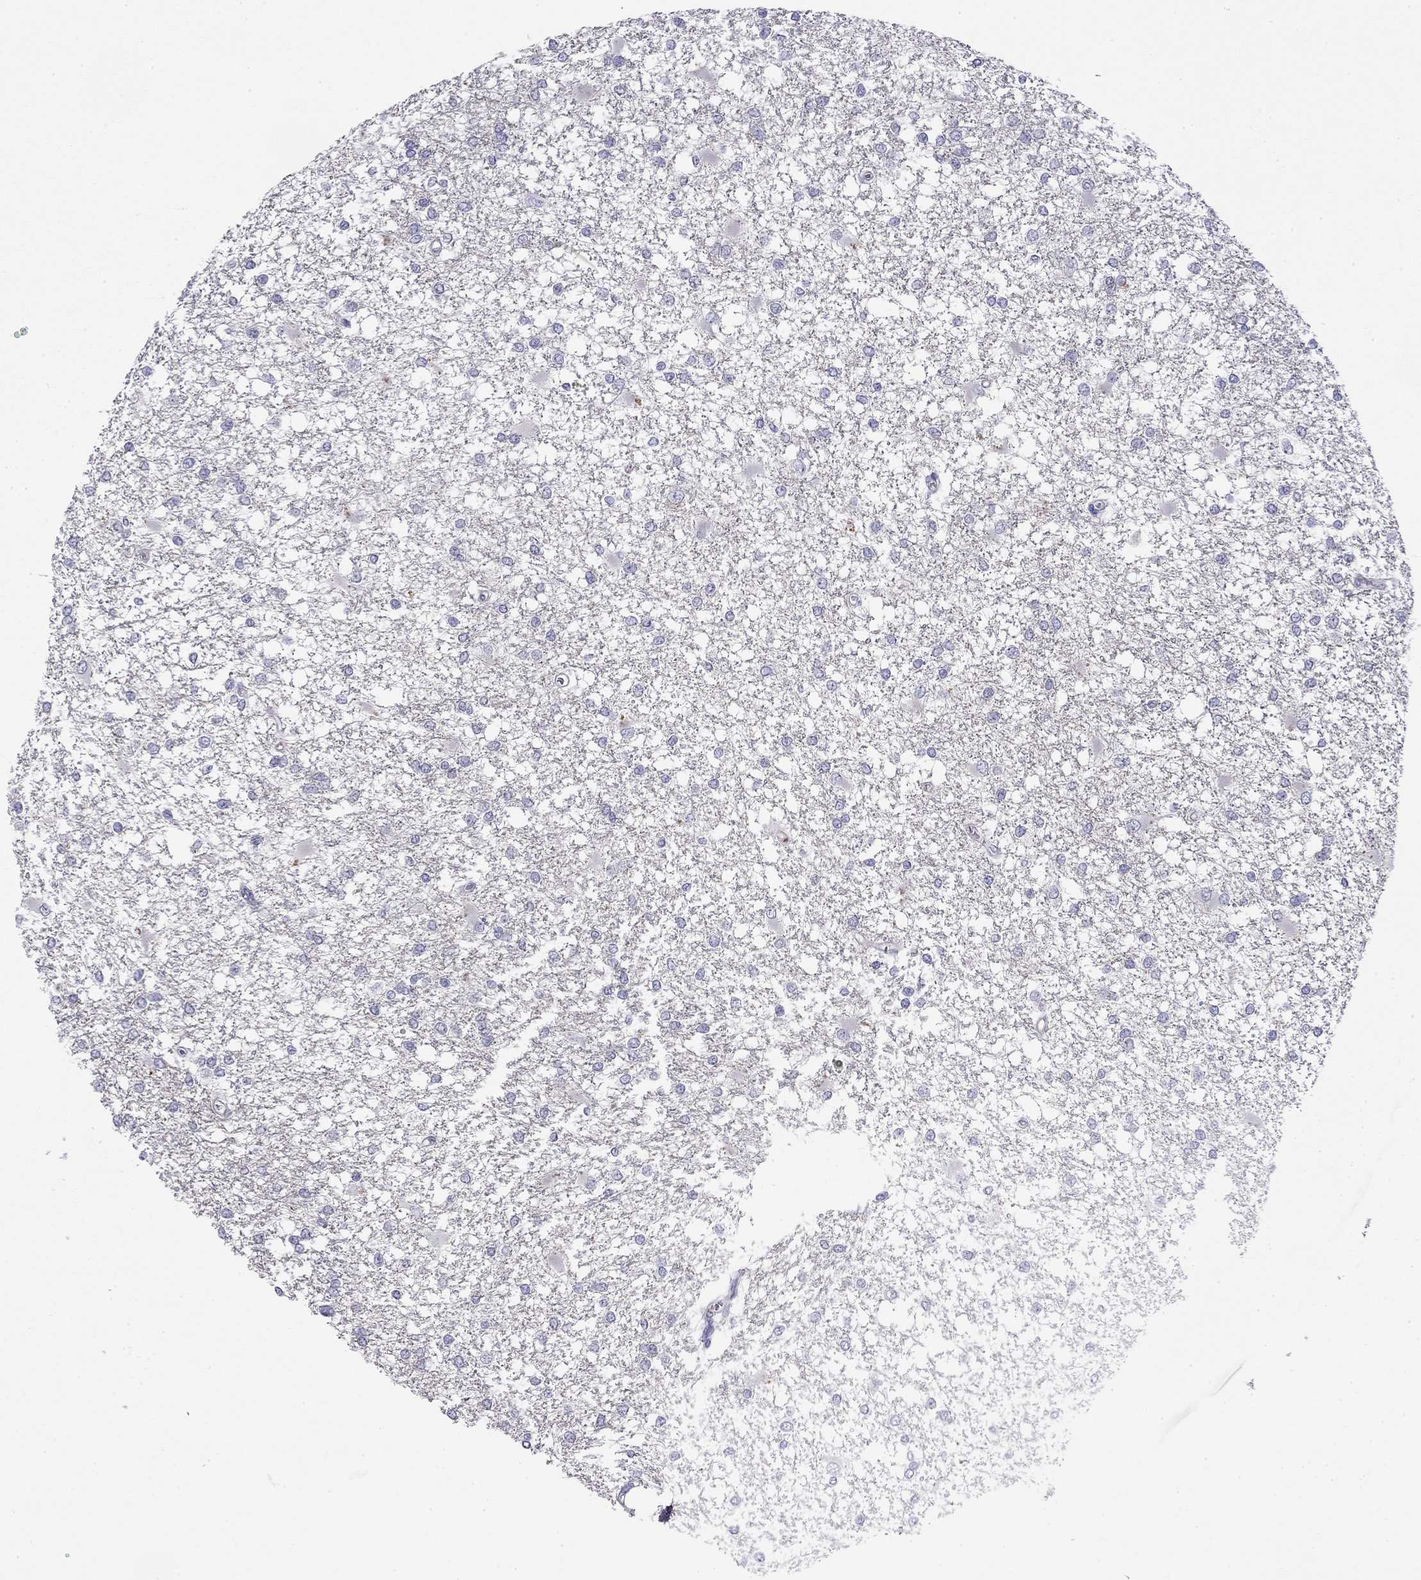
{"staining": {"intensity": "negative", "quantity": "none", "location": "none"}, "tissue": "glioma", "cell_type": "Tumor cells", "image_type": "cancer", "snomed": [{"axis": "morphology", "description": "Glioma, malignant, High grade"}, {"axis": "topography", "description": "Cerebral cortex"}], "caption": "Image shows no protein positivity in tumor cells of glioma tissue. (DAB IHC, high magnification).", "gene": "RTL1", "patient": {"sex": "male", "age": 79}}